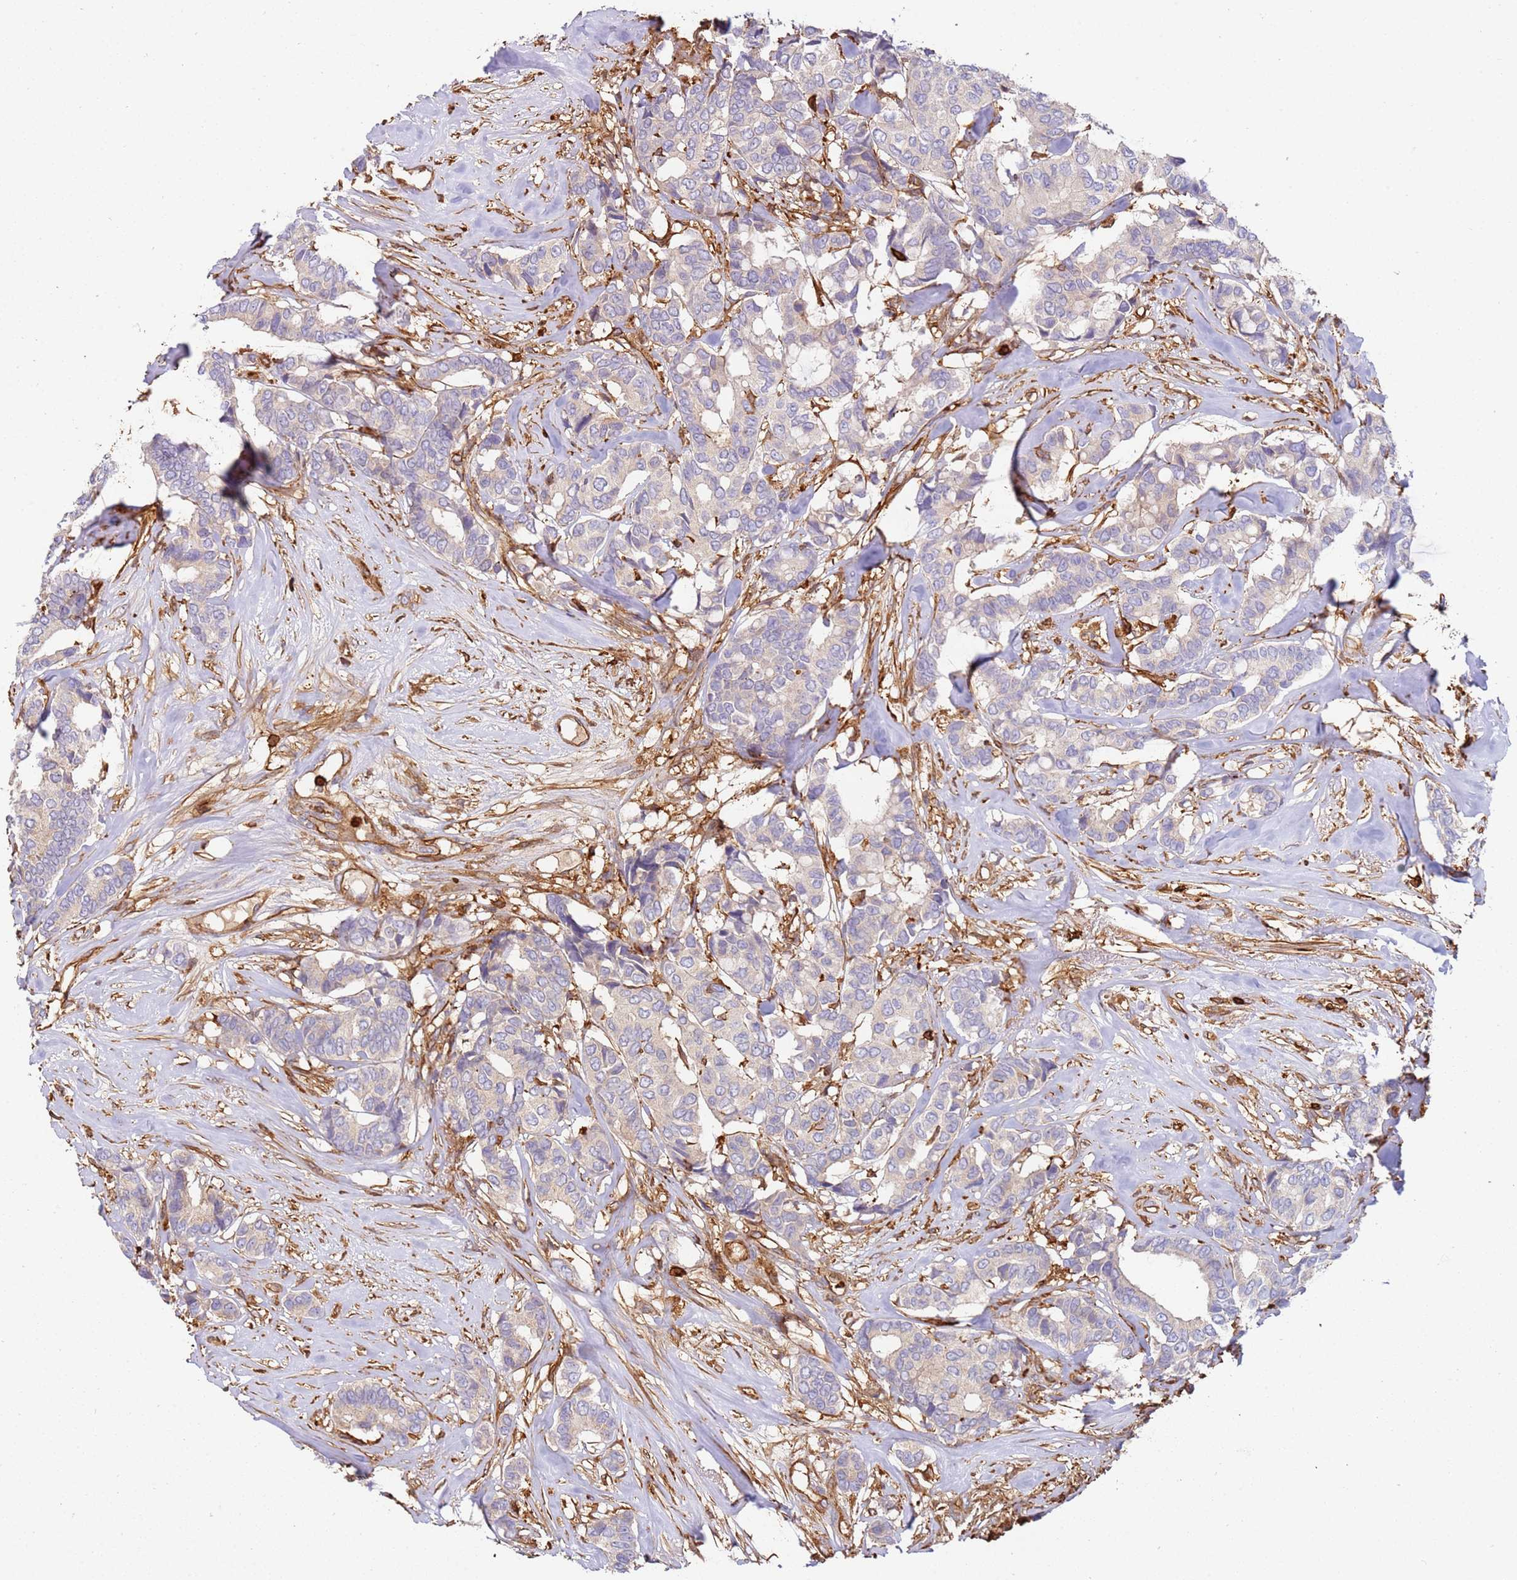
{"staining": {"intensity": "negative", "quantity": "none", "location": "none"}, "tissue": "breast cancer", "cell_type": "Tumor cells", "image_type": "cancer", "snomed": [{"axis": "morphology", "description": "Duct carcinoma"}, {"axis": "topography", "description": "Breast"}], "caption": "This image is of breast cancer stained with IHC to label a protein in brown with the nuclei are counter-stained blue. There is no positivity in tumor cells. Brightfield microscopy of IHC stained with DAB (3,3'-diaminobenzidine) (brown) and hematoxylin (blue), captured at high magnification.", "gene": "OR6P1", "patient": {"sex": "female", "age": 87}}